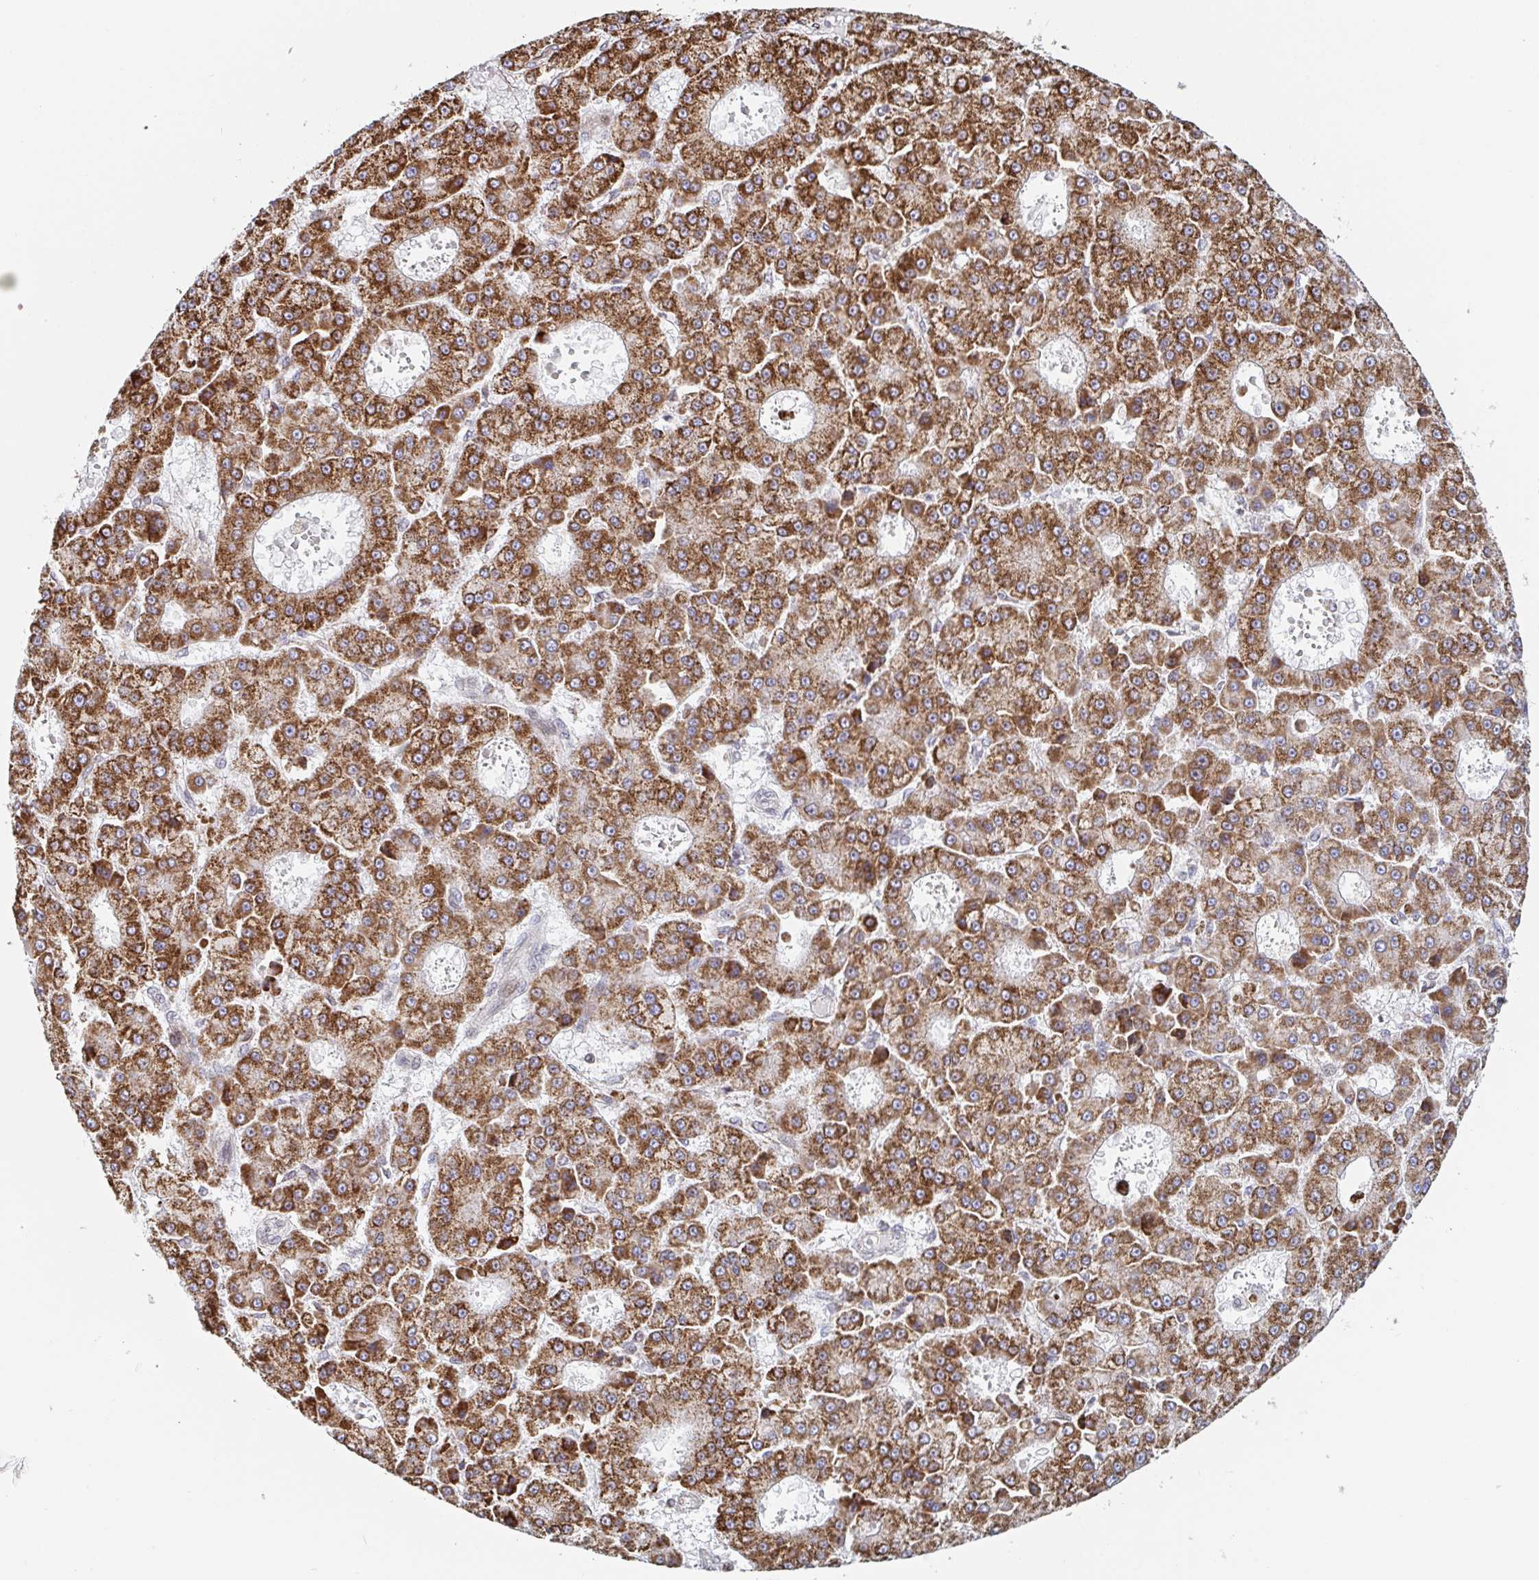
{"staining": {"intensity": "moderate", "quantity": ">75%", "location": "cytoplasmic/membranous"}, "tissue": "liver cancer", "cell_type": "Tumor cells", "image_type": "cancer", "snomed": [{"axis": "morphology", "description": "Carcinoma, Hepatocellular, NOS"}, {"axis": "topography", "description": "Liver"}], "caption": "Immunohistochemical staining of human hepatocellular carcinoma (liver) demonstrates medium levels of moderate cytoplasmic/membranous positivity in about >75% of tumor cells. (DAB (3,3'-diaminobenzidine) IHC with brightfield microscopy, high magnification).", "gene": "STARD8", "patient": {"sex": "male", "age": 70}}